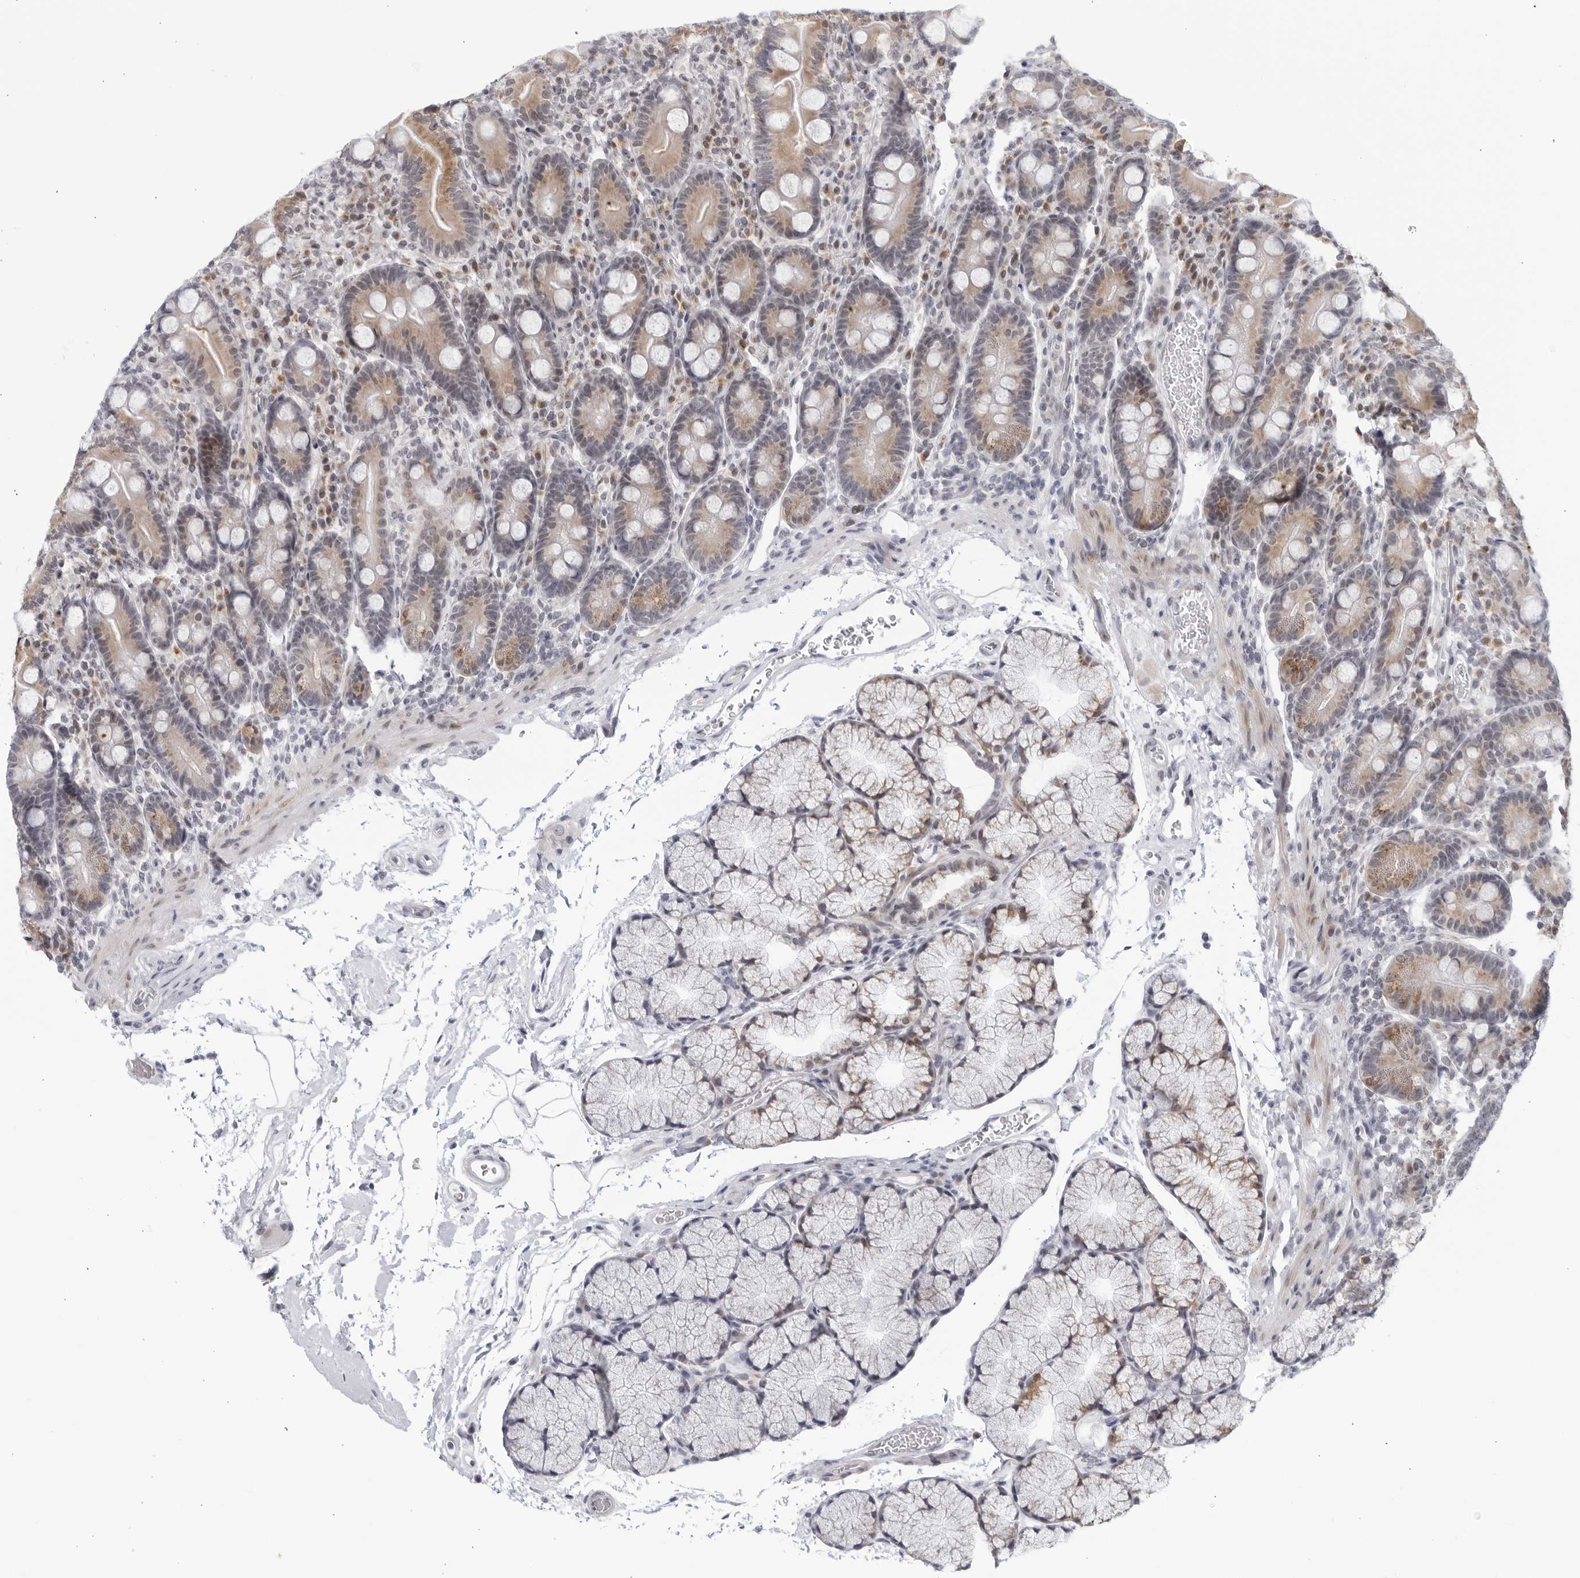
{"staining": {"intensity": "strong", "quantity": "<25%", "location": "cytoplasmic/membranous"}, "tissue": "duodenum", "cell_type": "Glandular cells", "image_type": "normal", "snomed": [{"axis": "morphology", "description": "Normal tissue, NOS"}, {"axis": "topography", "description": "Duodenum"}], "caption": "Immunohistochemical staining of unremarkable duodenum exhibits <25% levels of strong cytoplasmic/membranous protein staining in about <25% of glandular cells.", "gene": "WDTC1", "patient": {"sex": "male", "age": 35}}